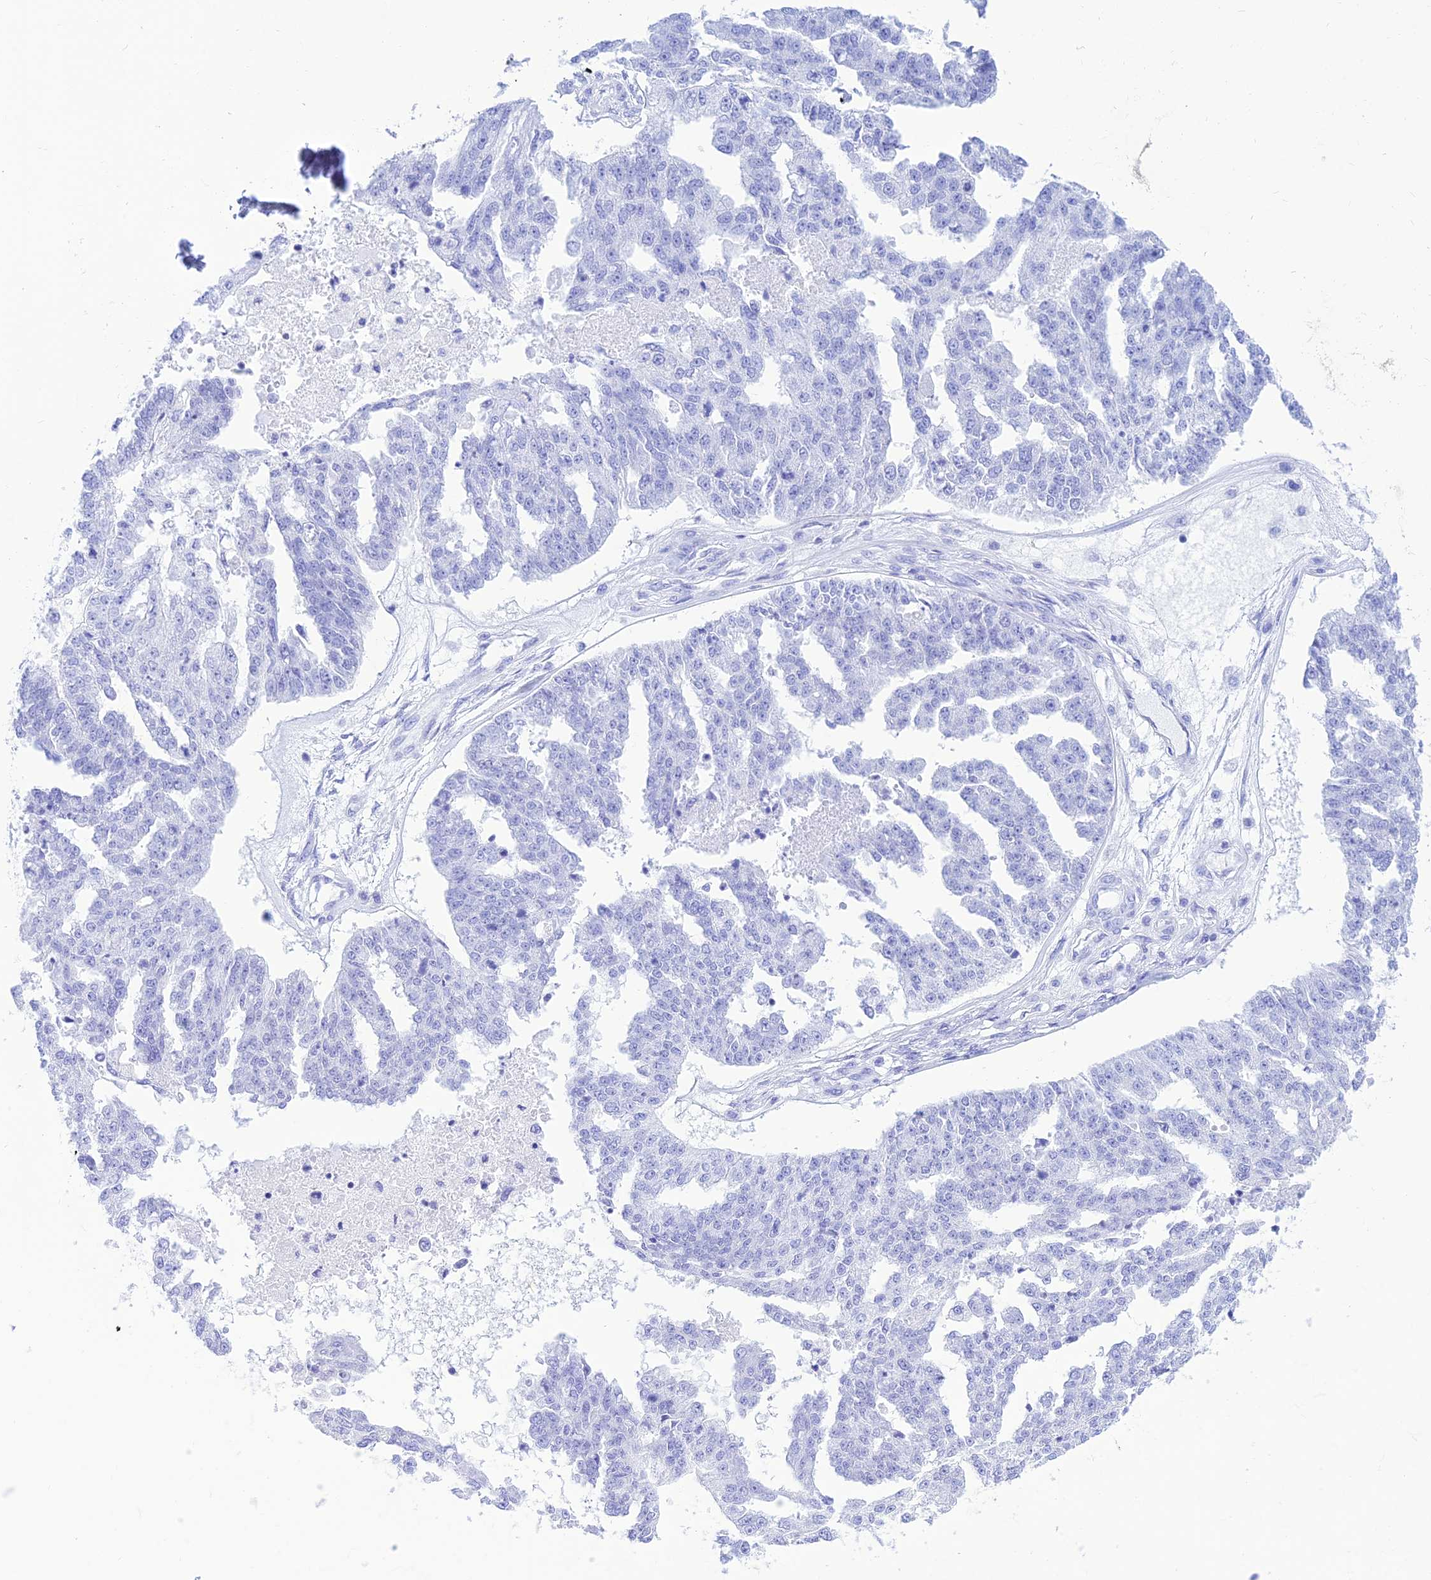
{"staining": {"intensity": "negative", "quantity": "none", "location": "none"}, "tissue": "ovarian cancer", "cell_type": "Tumor cells", "image_type": "cancer", "snomed": [{"axis": "morphology", "description": "Cystadenocarcinoma, serous, NOS"}, {"axis": "topography", "description": "Ovary"}], "caption": "An immunohistochemistry photomicrograph of ovarian cancer (serous cystadenocarcinoma) is shown. There is no staining in tumor cells of ovarian cancer (serous cystadenocarcinoma).", "gene": "PRNP", "patient": {"sex": "female", "age": 58}}